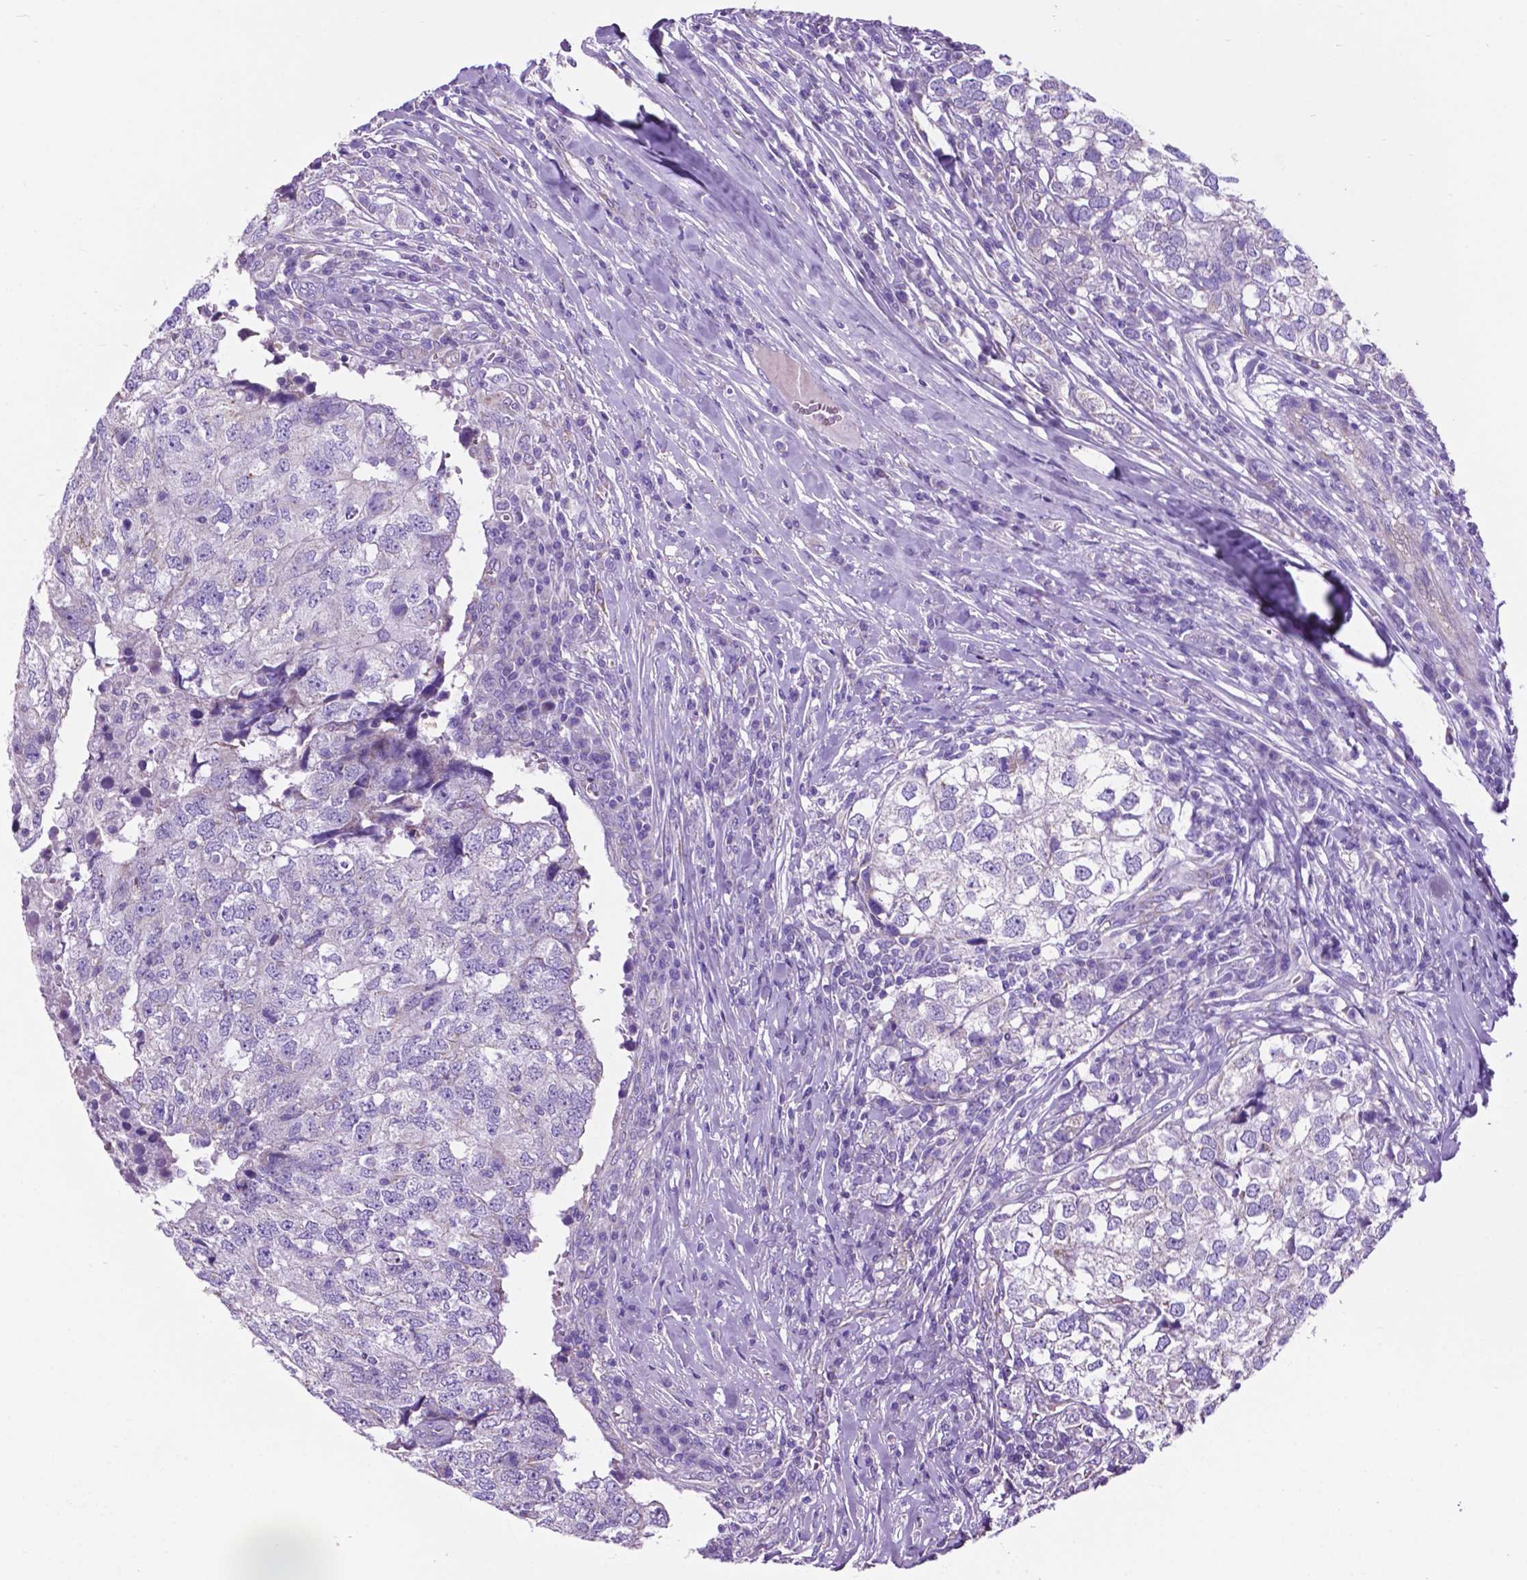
{"staining": {"intensity": "negative", "quantity": "none", "location": "none"}, "tissue": "breast cancer", "cell_type": "Tumor cells", "image_type": "cancer", "snomed": [{"axis": "morphology", "description": "Duct carcinoma"}, {"axis": "topography", "description": "Breast"}], "caption": "Invasive ductal carcinoma (breast) was stained to show a protein in brown. There is no significant positivity in tumor cells. (Stains: DAB (3,3'-diaminobenzidine) IHC with hematoxylin counter stain, Microscopy: brightfield microscopy at high magnification).", "gene": "TMEM121B", "patient": {"sex": "female", "age": 30}}